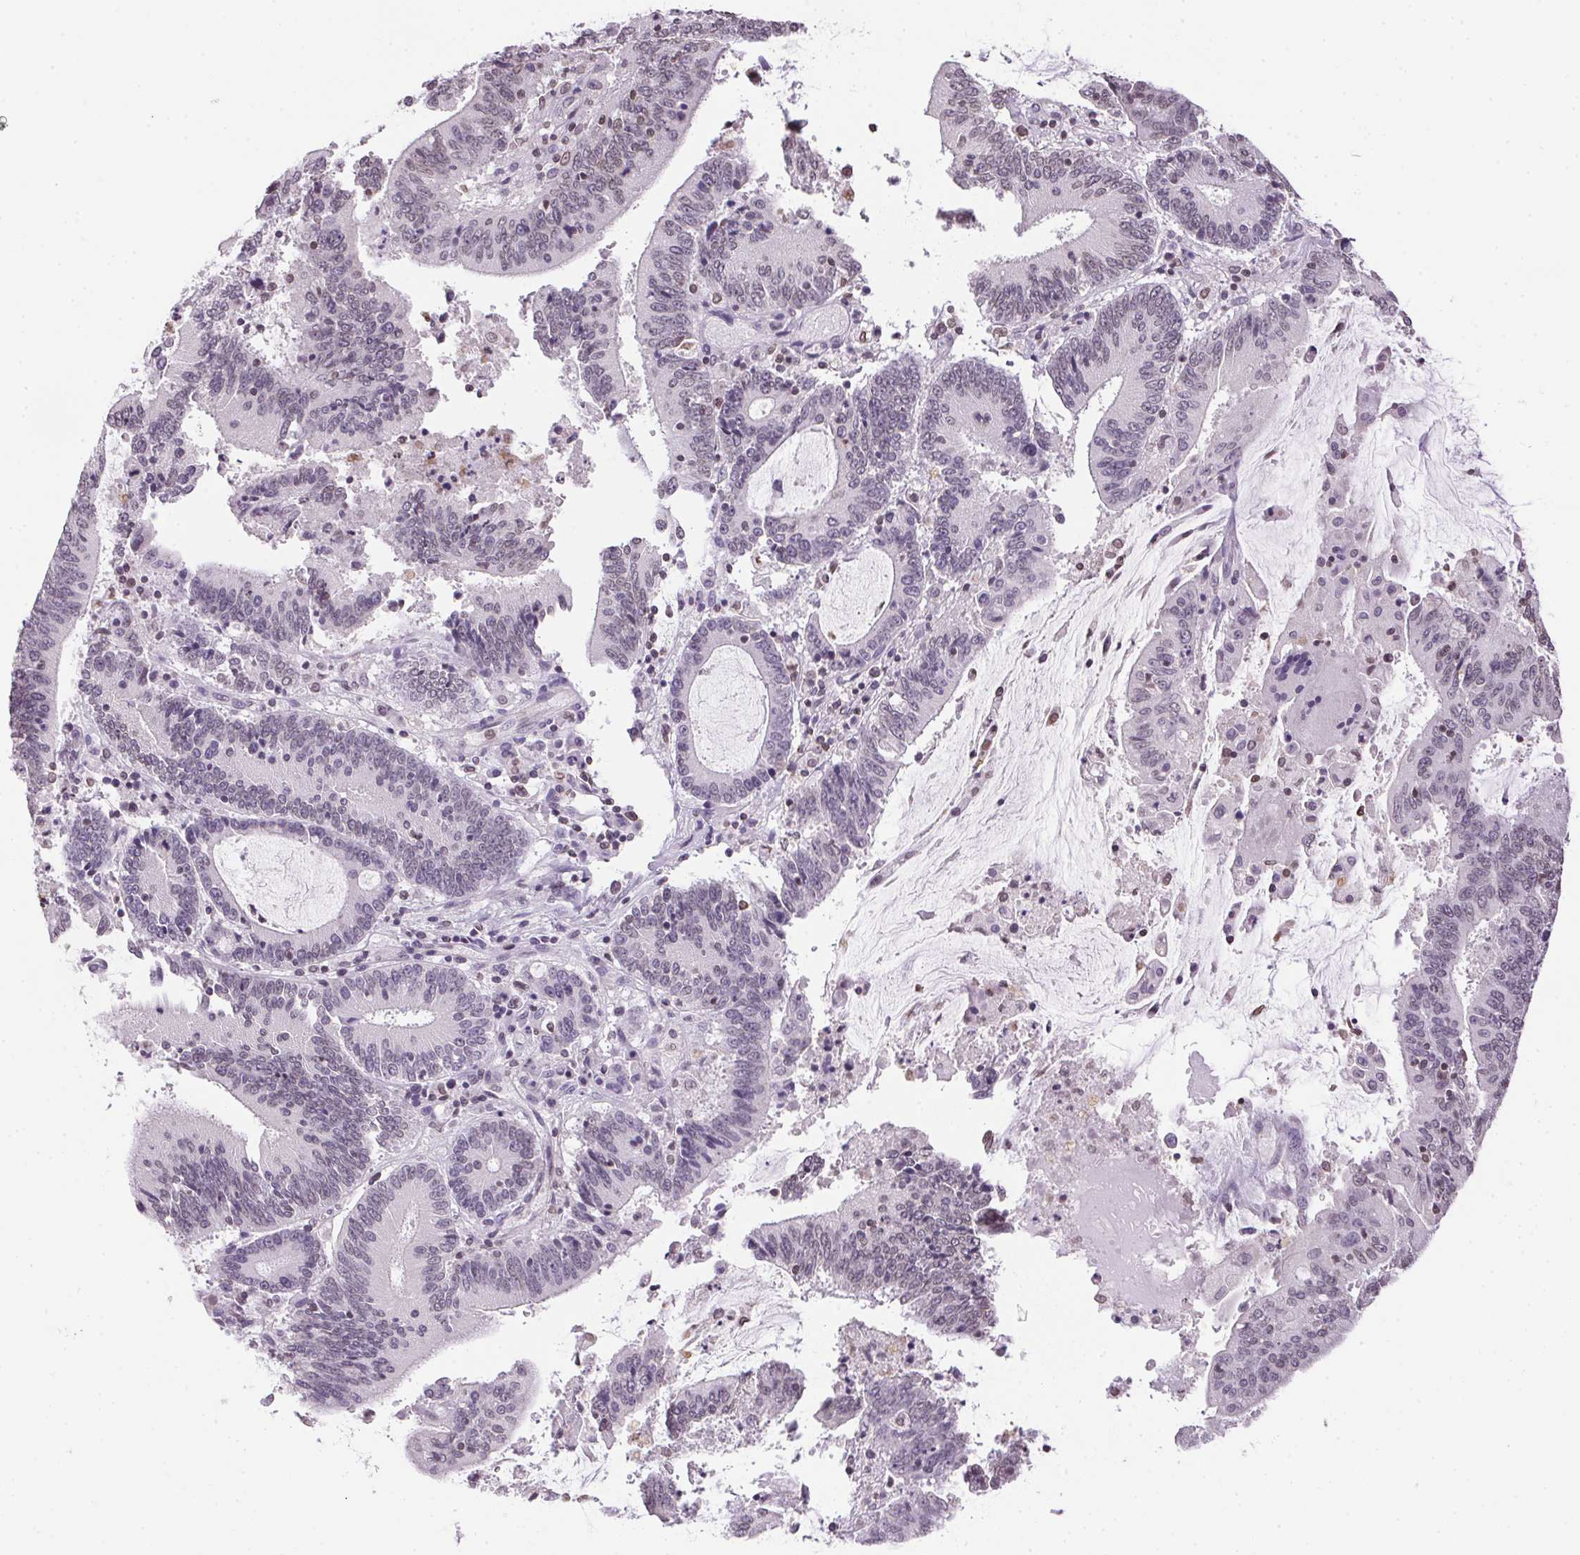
{"staining": {"intensity": "negative", "quantity": "none", "location": "none"}, "tissue": "stomach cancer", "cell_type": "Tumor cells", "image_type": "cancer", "snomed": [{"axis": "morphology", "description": "Adenocarcinoma, NOS"}, {"axis": "topography", "description": "Stomach, upper"}], "caption": "Immunohistochemistry of human stomach cancer reveals no positivity in tumor cells.", "gene": "PRL", "patient": {"sex": "male", "age": 68}}